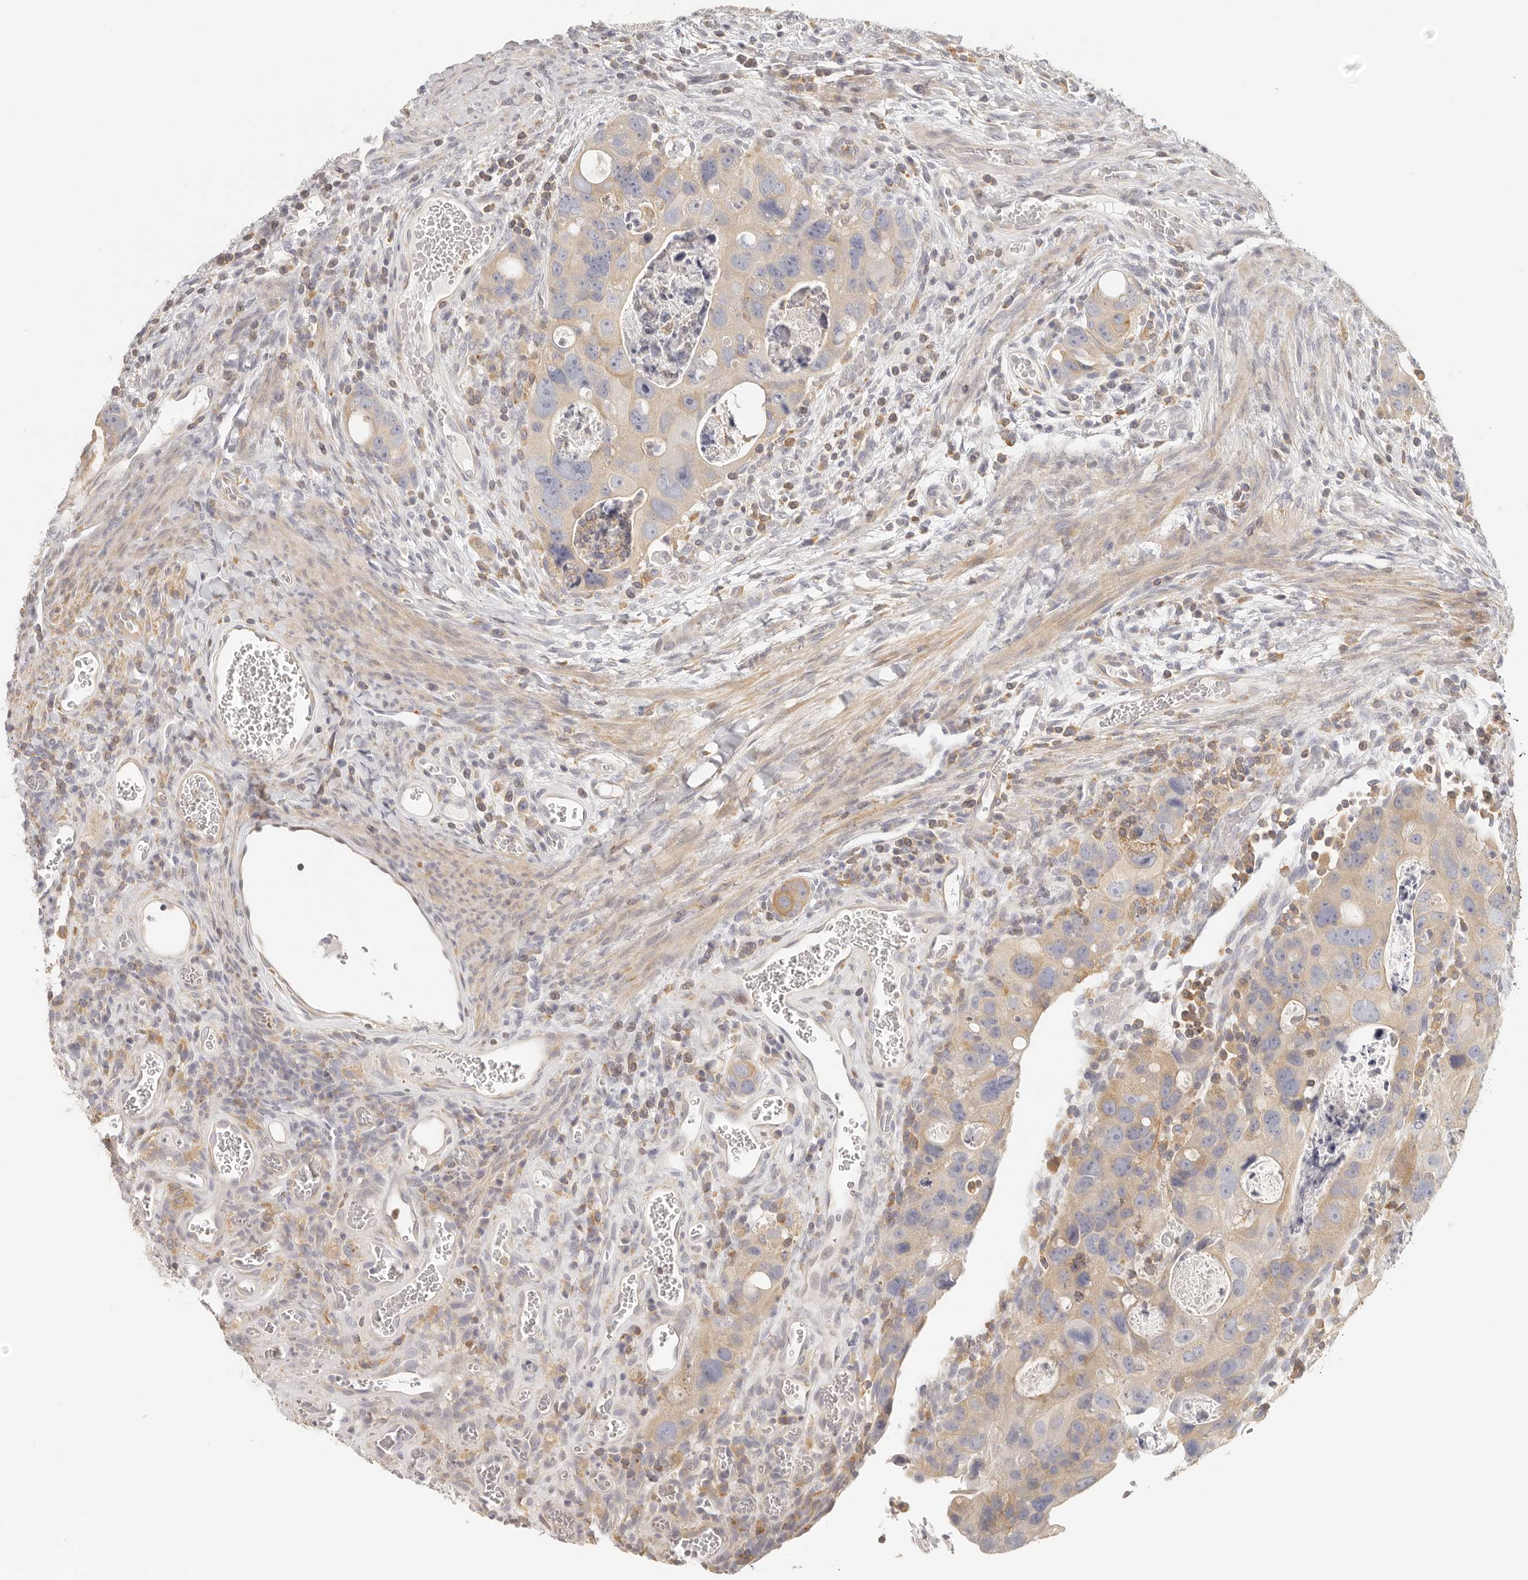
{"staining": {"intensity": "moderate", "quantity": "<25%", "location": "cytoplasmic/membranous"}, "tissue": "colorectal cancer", "cell_type": "Tumor cells", "image_type": "cancer", "snomed": [{"axis": "morphology", "description": "Adenocarcinoma, NOS"}, {"axis": "topography", "description": "Rectum"}], "caption": "This micrograph shows immunohistochemistry (IHC) staining of human colorectal adenocarcinoma, with low moderate cytoplasmic/membranous positivity in approximately <25% of tumor cells.", "gene": "ANXA9", "patient": {"sex": "male", "age": 59}}